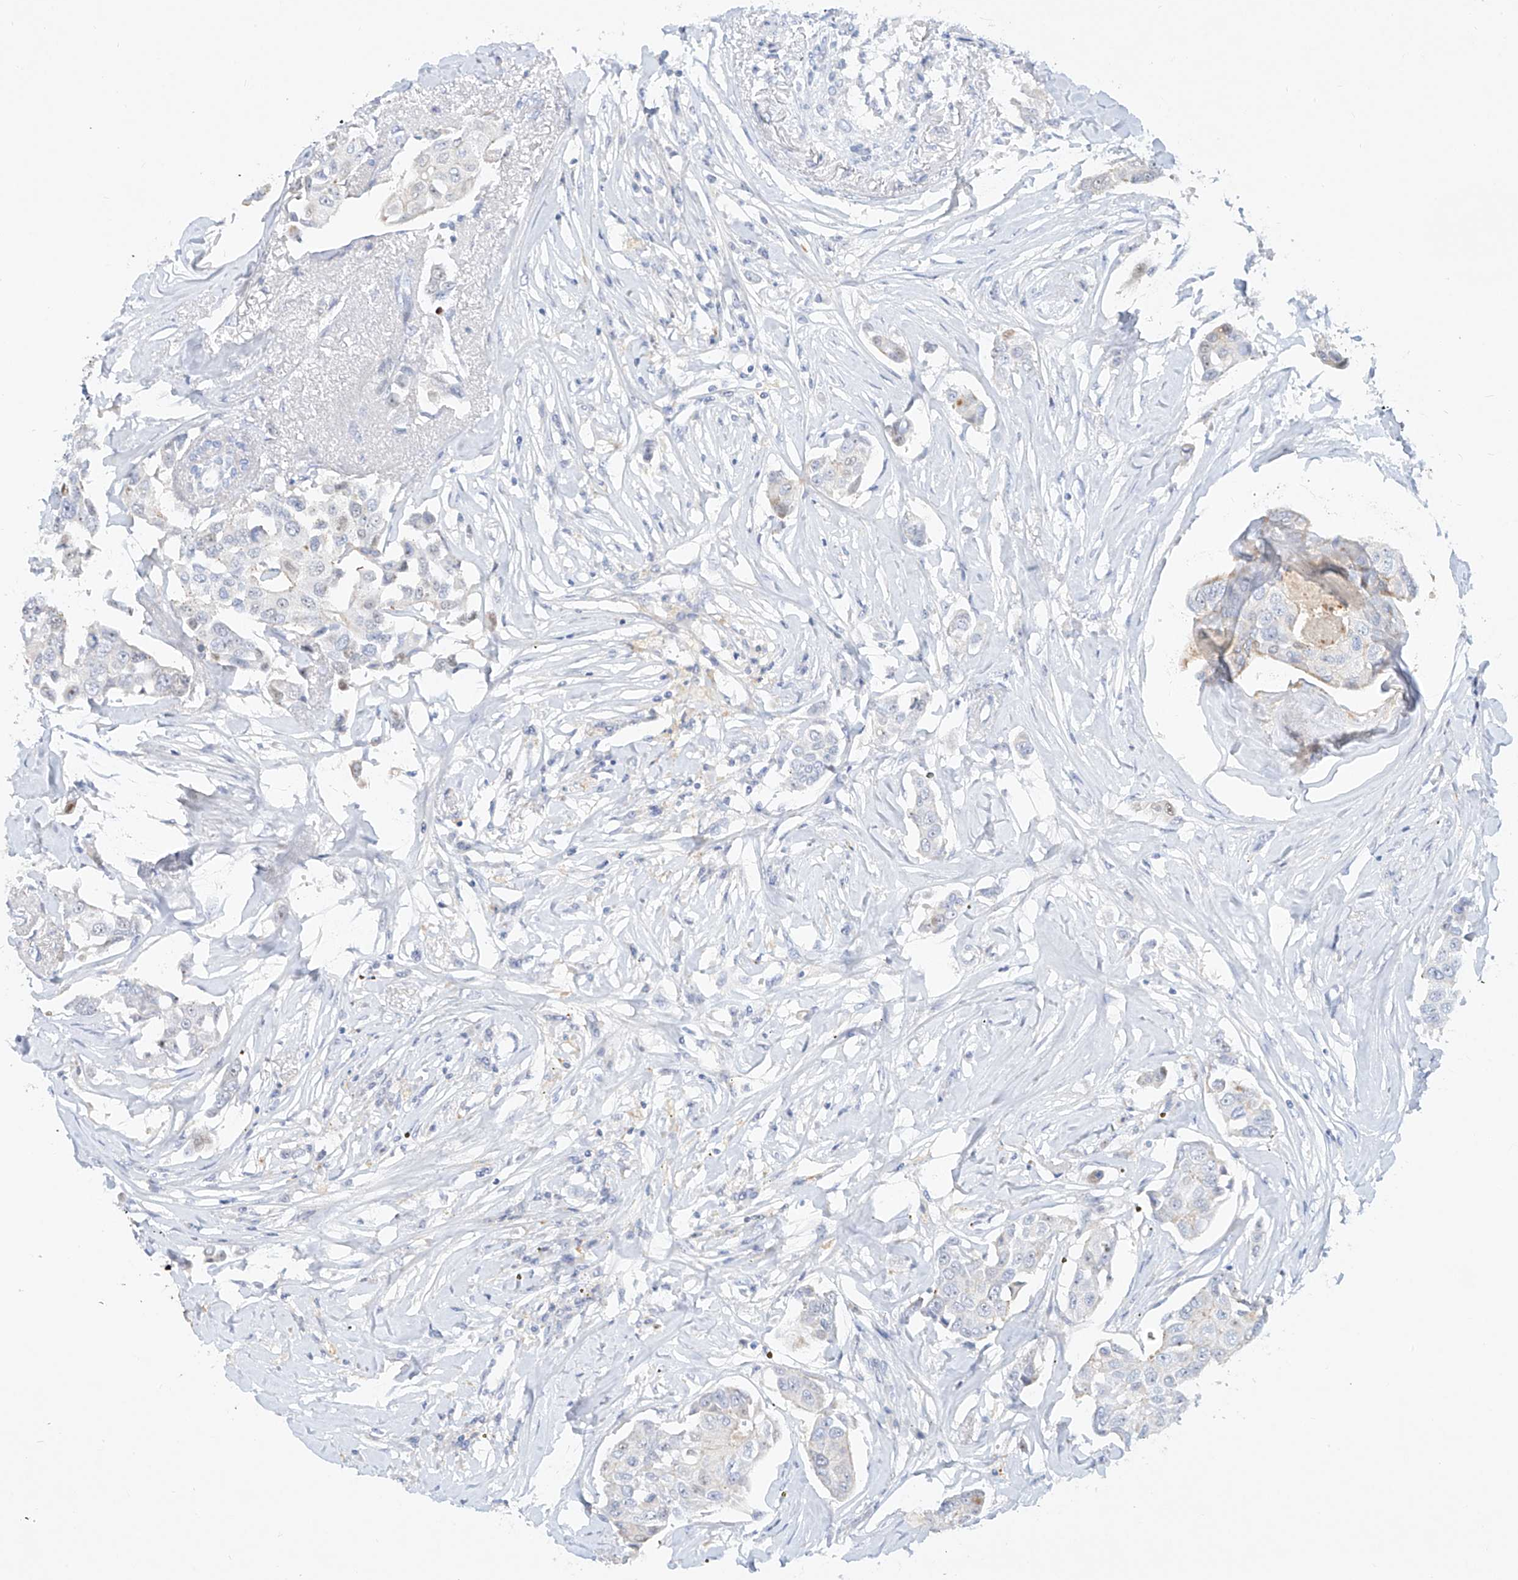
{"staining": {"intensity": "negative", "quantity": "none", "location": "none"}, "tissue": "breast cancer", "cell_type": "Tumor cells", "image_type": "cancer", "snomed": [{"axis": "morphology", "description": "Duct carcinoma"}, {"axis": "topography", "description": "Breast"}], "caption": "A high-resolution histopathology image shows immunohistochemistry staining of breast cancer (intraductal carcinoma), which exhibits no significant staining in tumor cells. (DAB immunohistochemistry with hematoxylin counter stain).", "gene": "SNU13", "patient": {"sex": "female", "age": 80}}